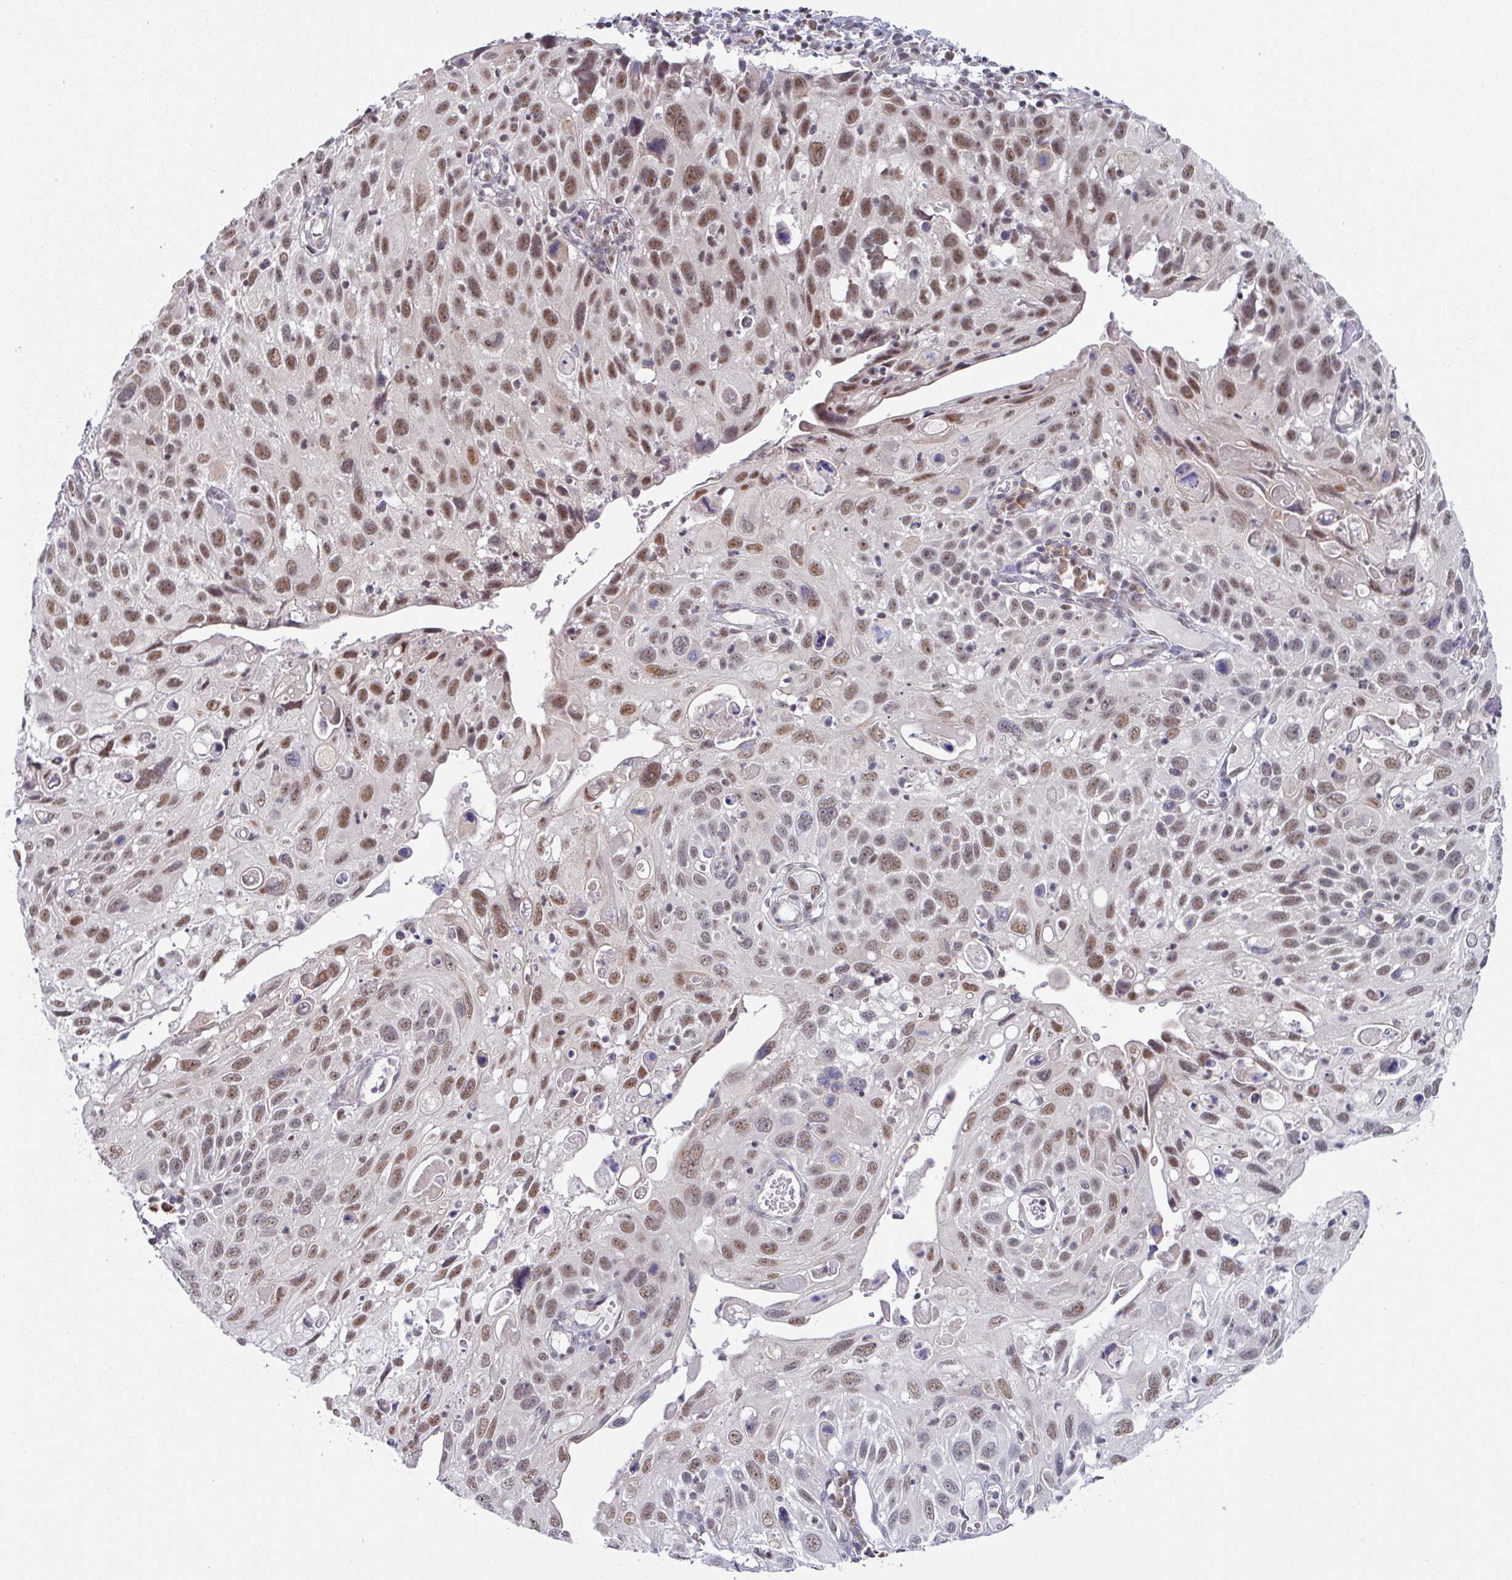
{"staining": {"intensity": "moderate", "quantity": ">75%", "location": "nuclear"}, "tissue": "cervical cancer", "cell_type": "Tumor cells", "image_type": "cancer", "snomed": [{"axis": "morphology", "description": "Squamous cell carcinoma, NOS"}, {"axis": "topography", "description": "Cervix"}], "caption": "Squamous cell carcinoma (cervical) stained for a protein (brown) reveals moderate nuclear positive positivity in about >75% of tumor cells.", "gene": "TMED5", "patient": {"sex": "female", "age": 70}}